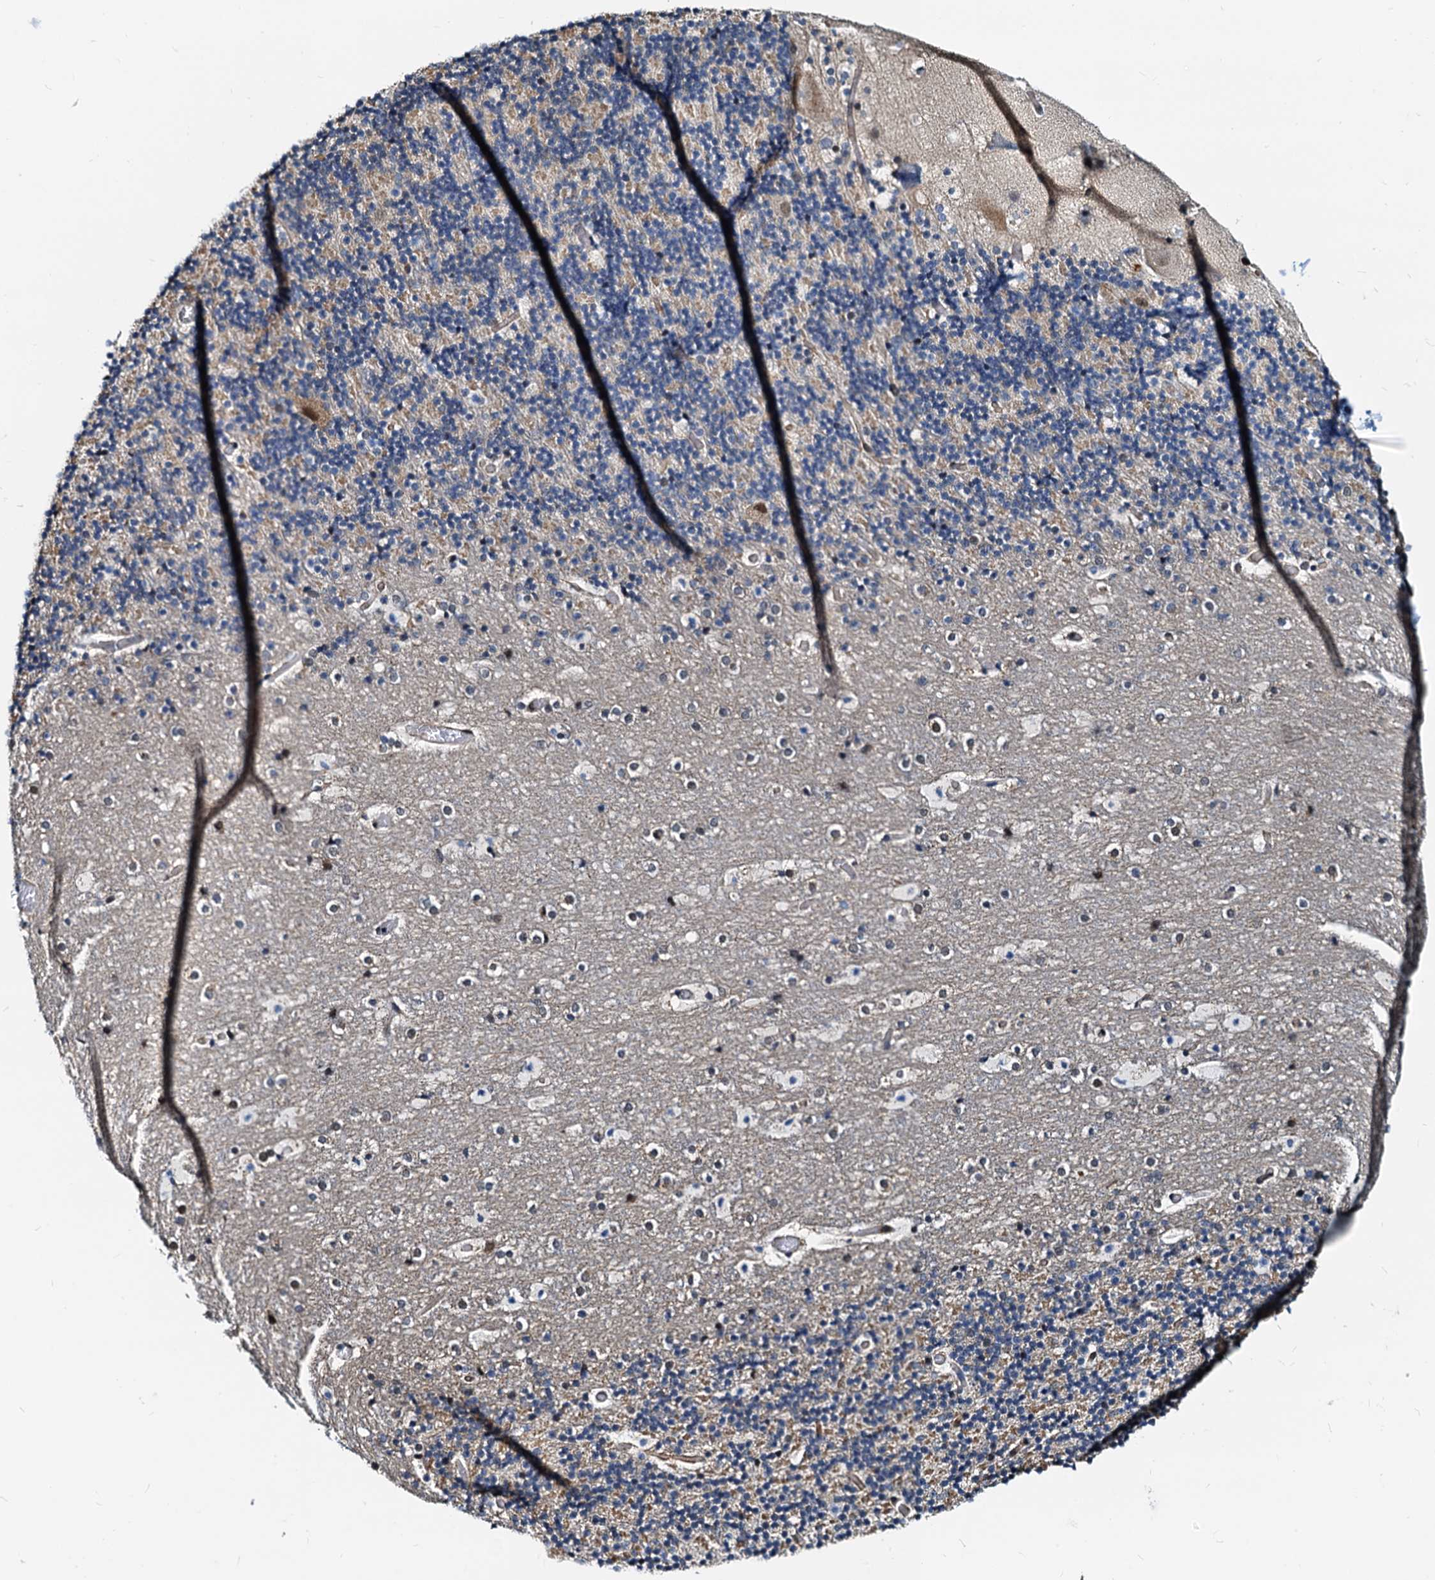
{"staining": {"intensity": "weak", "quantity": "25%-75%", "location": "cytoplasmic/membranous"}, "tissue": "cerebellum", "cell_type": "Cells in granular layer", "image_type": "normal", "snomed": [{"axis": "morphology", "description": "Normal tissue, NOS"}, {"axis": "topography", "description": "Cerebellum"}], "caption": "This is a photomicrograph of IHC staining of normal cerebellum, which shows weak staining in the cytoplasmic/membranous of cells in granular layer.", "gene": "PTGES3", "patient": {"sex": "male", "age": 57}}